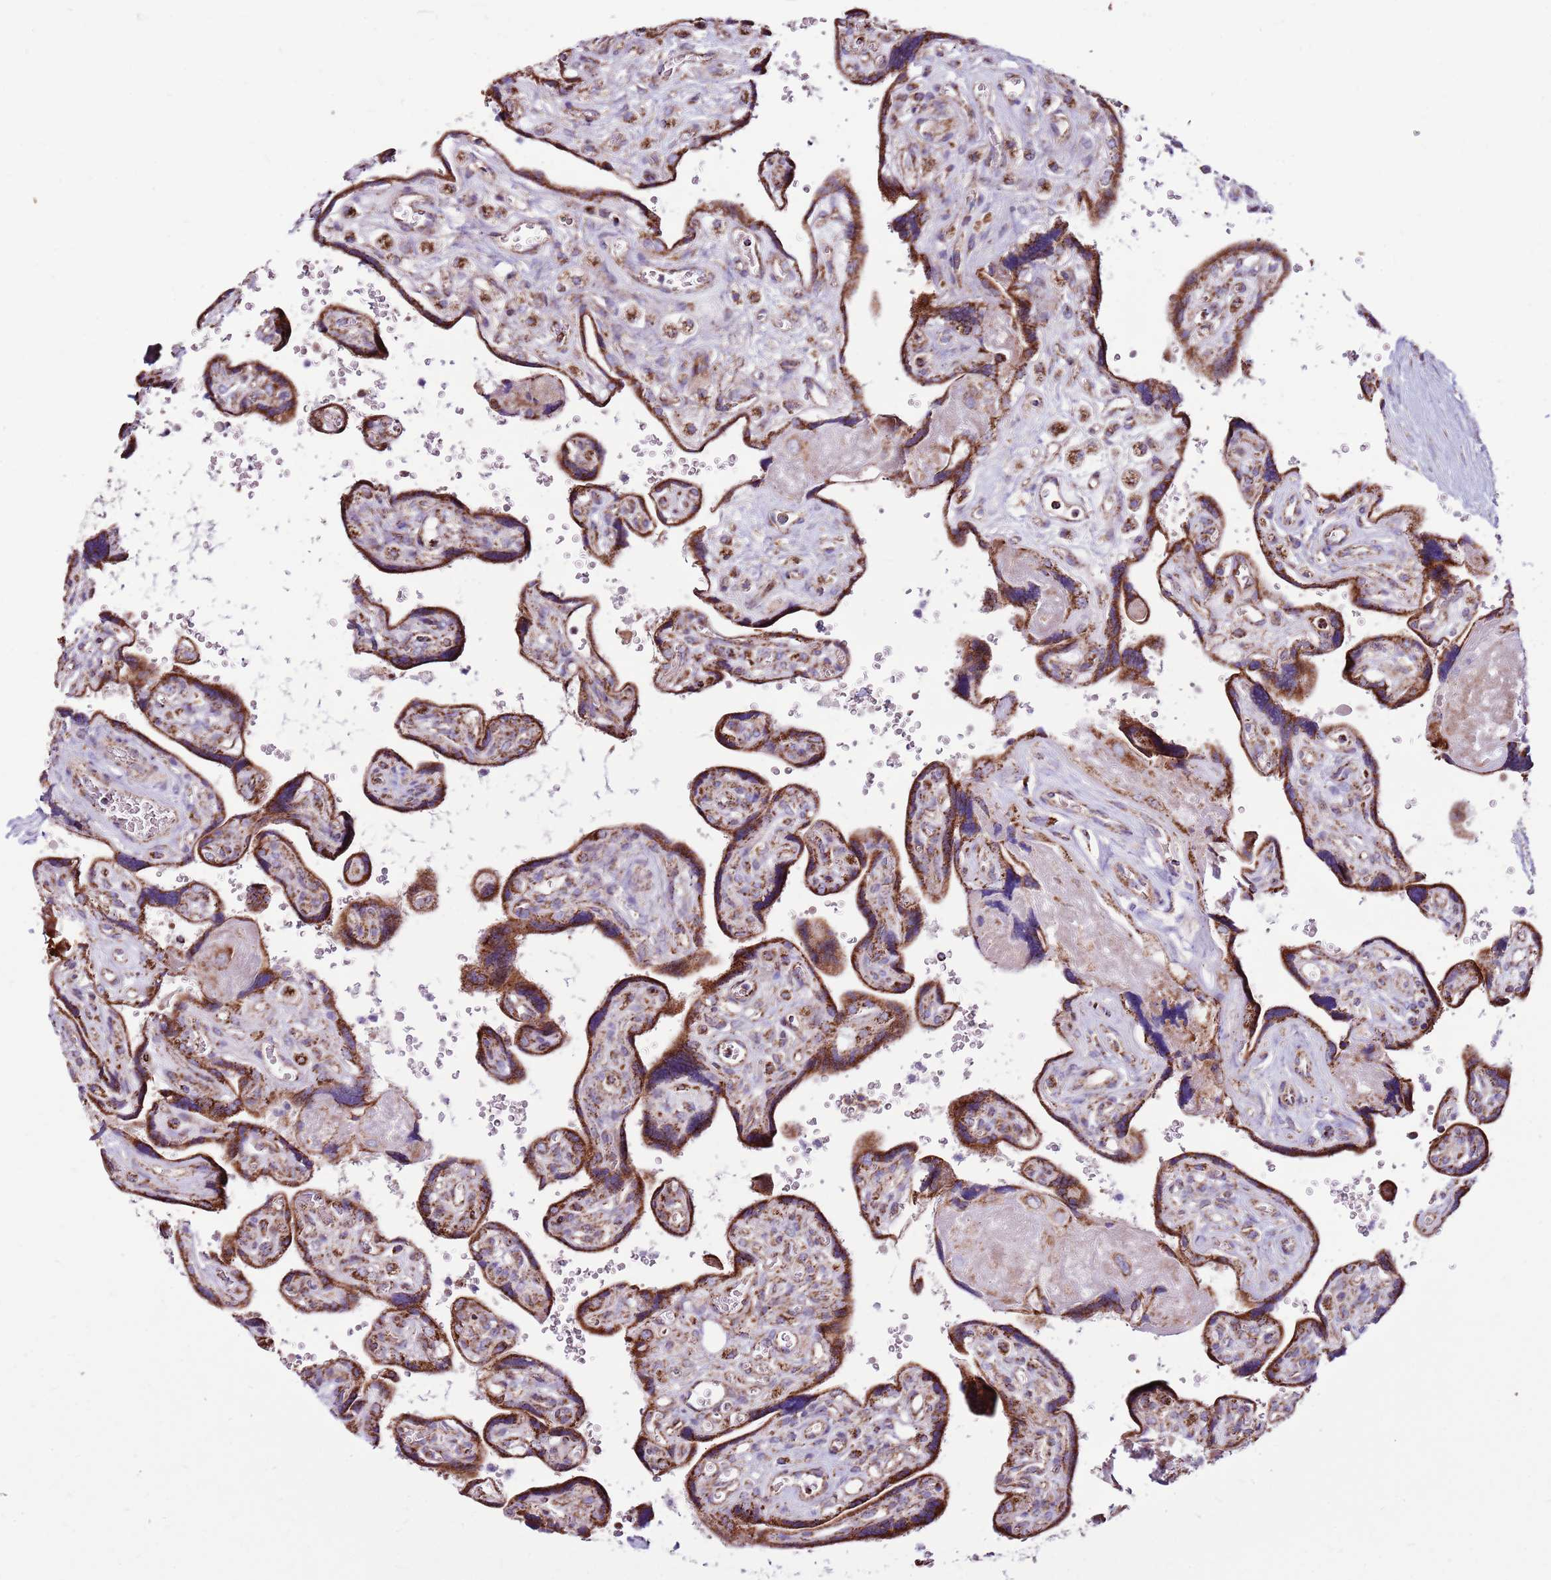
{"staining": {"intensity": "strong", "quantity": ">75%", "location": "cytoplasmic/membranous"}, "tissue": "placenta", "cell_type": "Trophoblastic cells", "image_type": "normal", "snomed": [{"axis": "morphology", "description": "Normal tissue, NOS"}, {"axis": "topography", "description": "Placenta"}], "caption": "Protein expression by immunohistochemistry reveals strong cytoplasmic/membranous staining in about >75% of trophoblastic cells in benign placenta.", "gene": "HECTD4", "patient": {"sex": "female", "age": 39}}